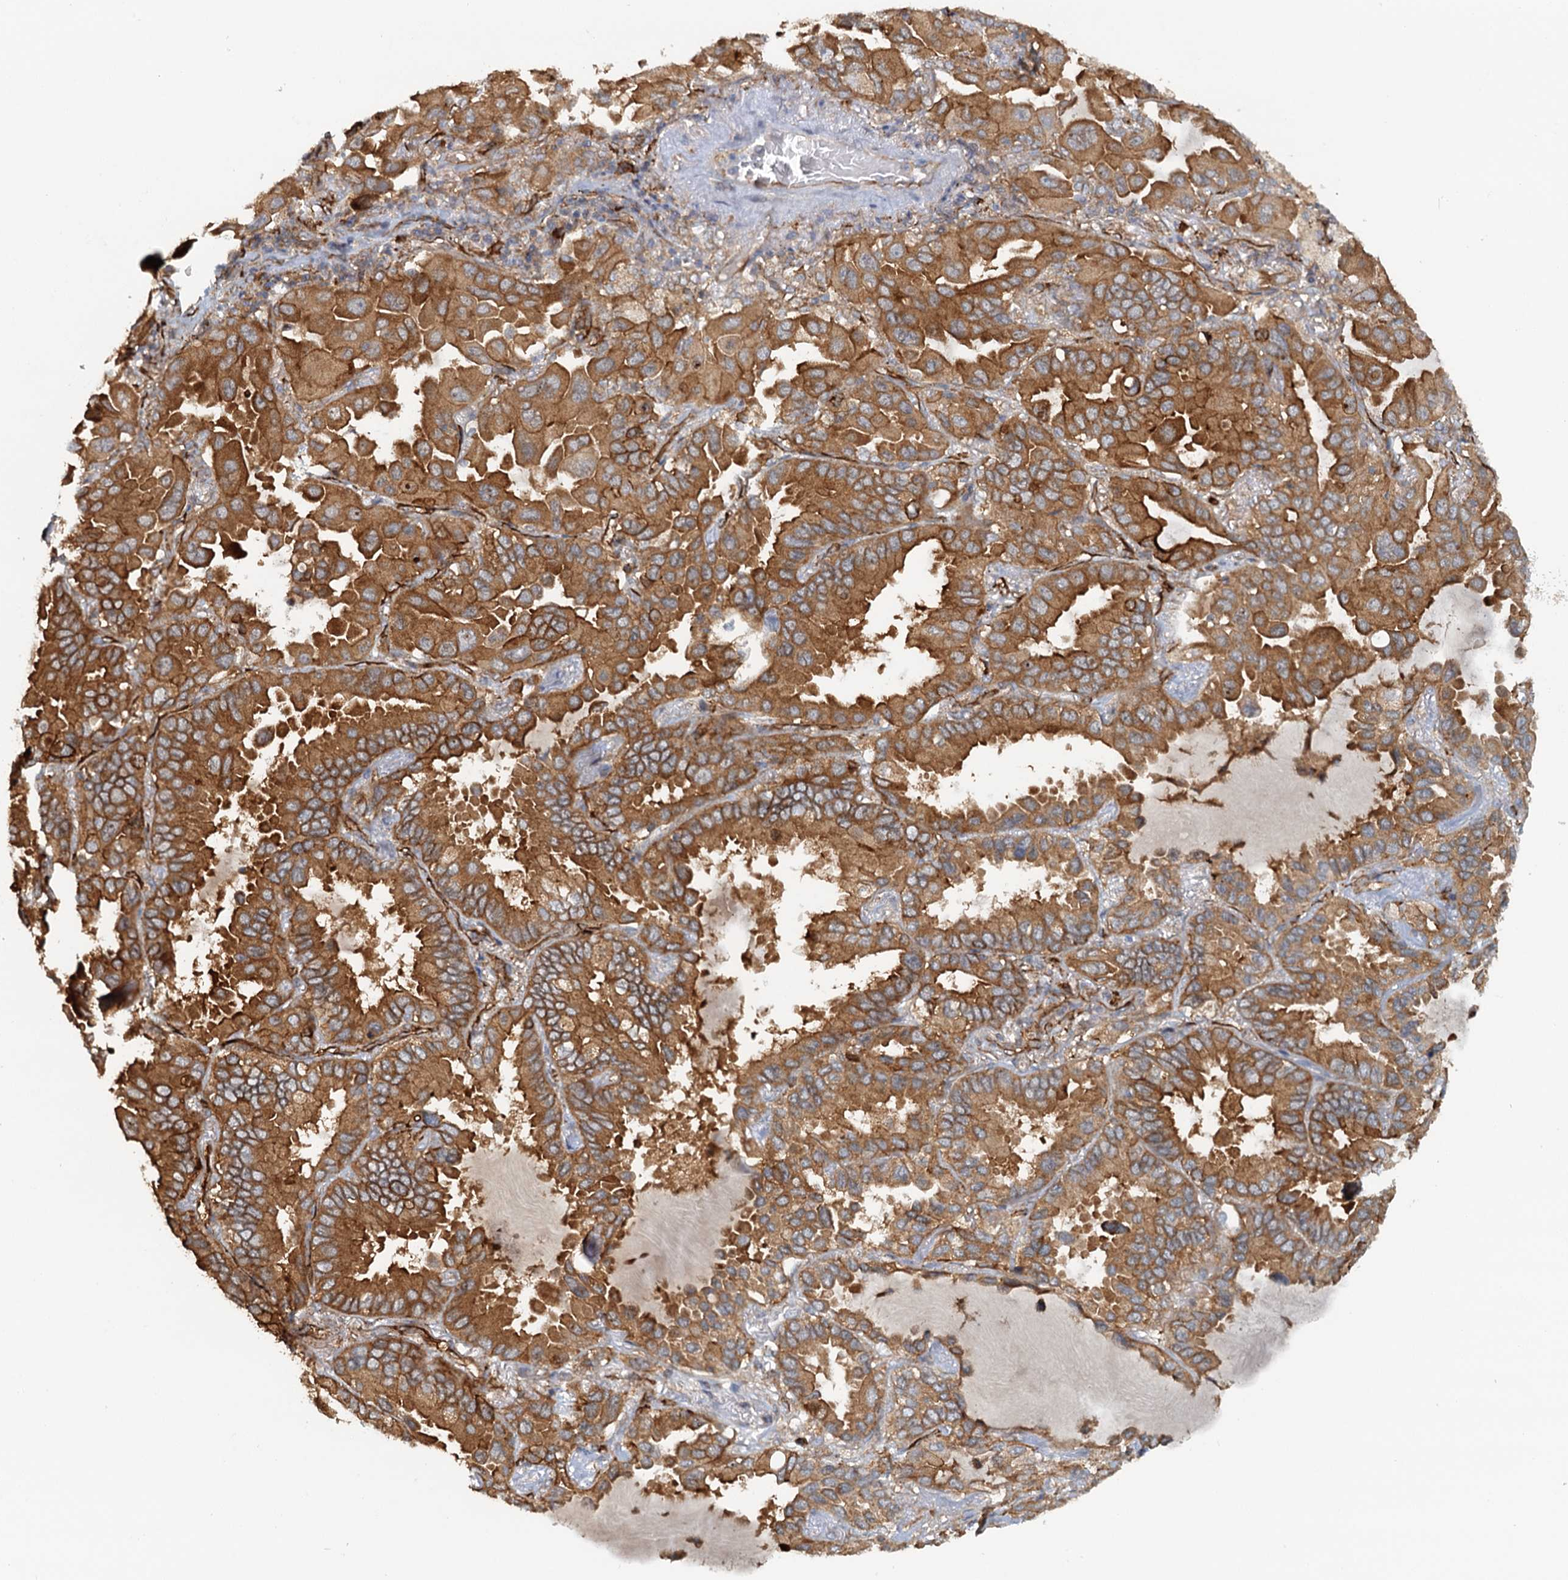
{"staining": {"intensity": "moderate", "quantity": ">75%", "location": "cytoplasmic/membranous"}, "tissue": "lung cancer", "cell_type": "Tumor cells", "image_type": "cancer", "snomed": [{"axis": "morphology", "description": "Adenocarcinoma, NOS"}, {"axis": "topography", "description": "Lung"}], "caption": "The photomicrograph demonstrates immunohistochemical staining of lung cancer. There is moderate cytoplasmic/membranous expression is seen in about >75% of tumor cells.", "gene": "NIPAL3", "patient": {"sex": "male", "age": 64}}